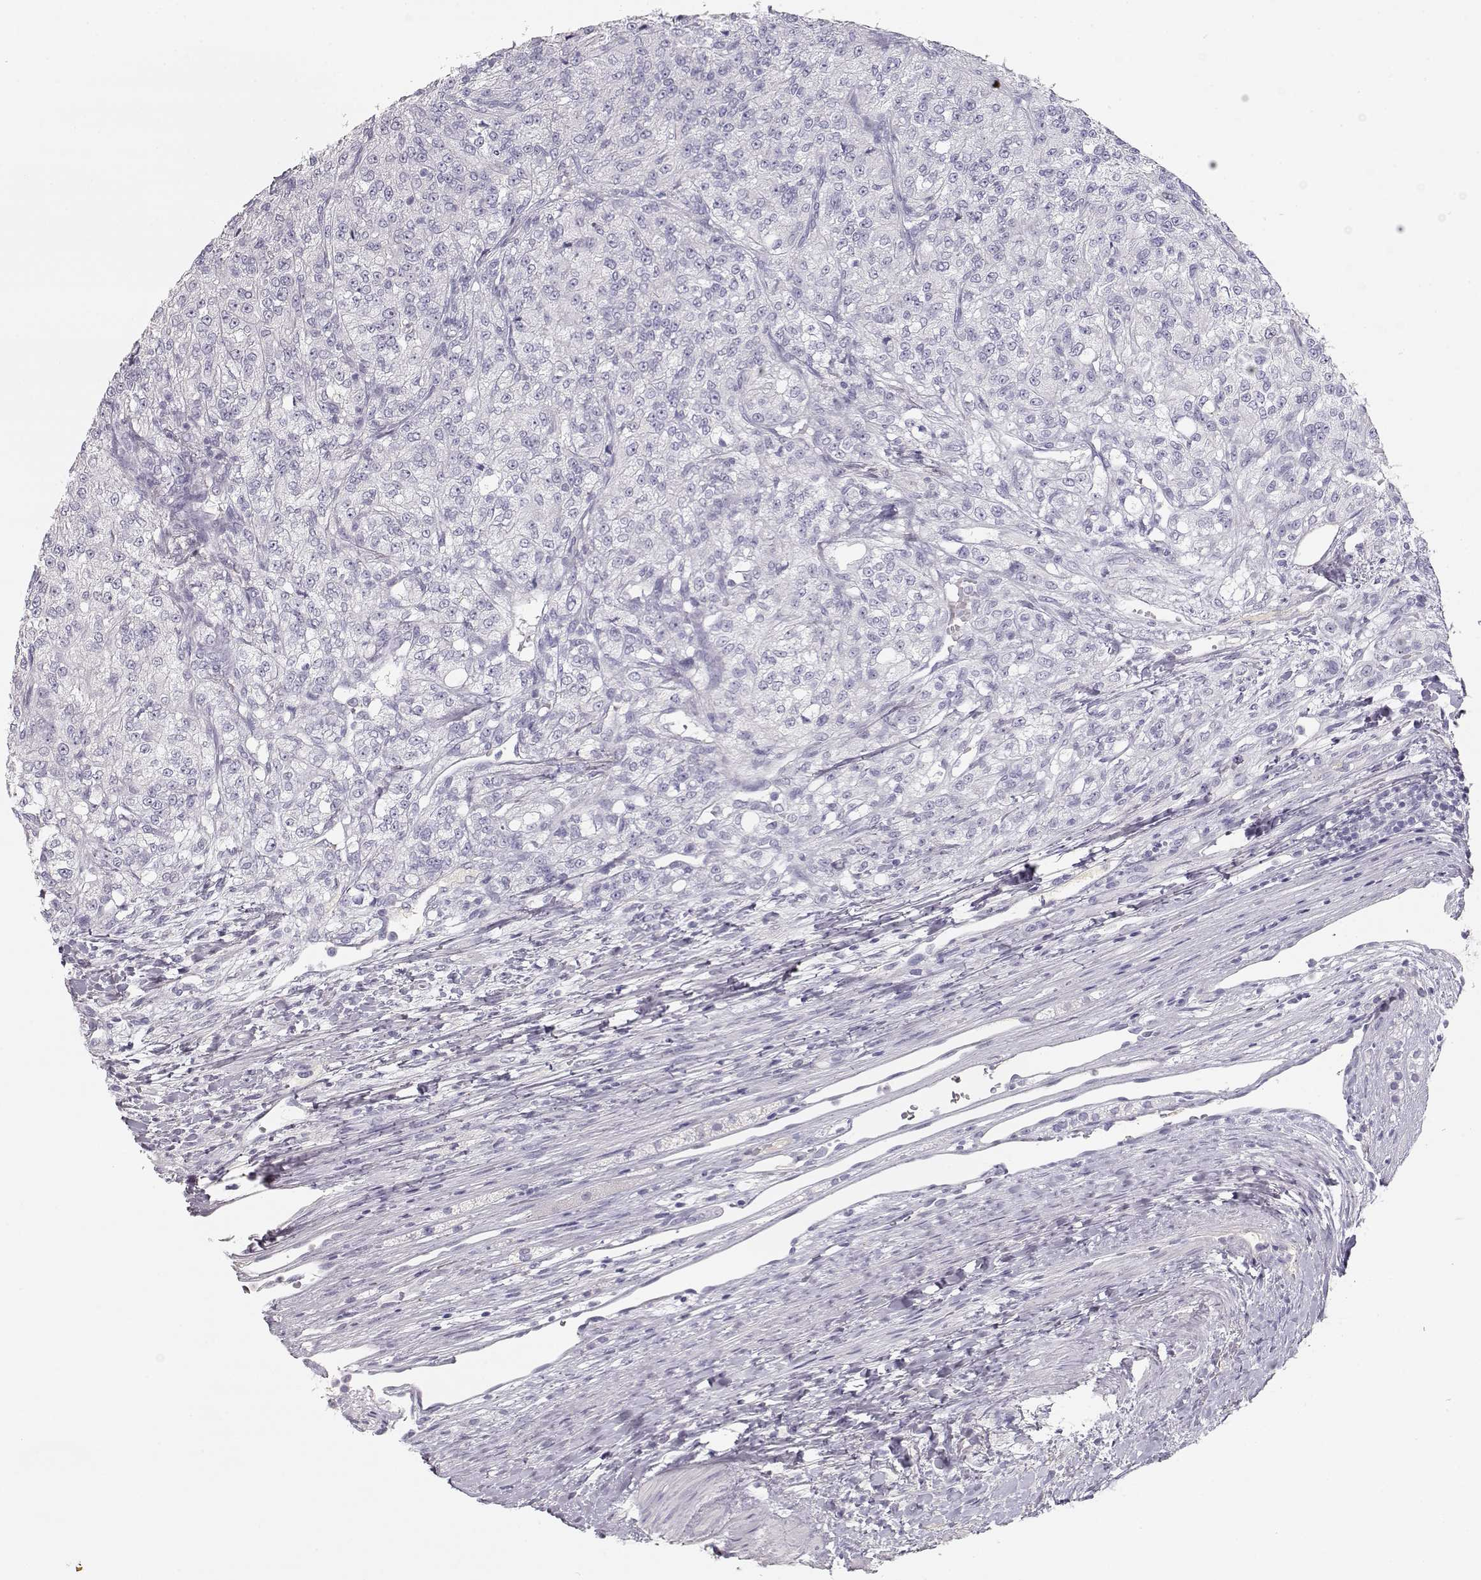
{"staining": {"intensity": "negative", "quantity": "none", "location": "none"}, "tissue": "renal cancer", "cell_type": "Tumor cells", "image_type": "cancer", "snomed": [{"axis": "morphology", "description": "Adenocarcinoma, NOS"}, {"axis": "topography", "description": "Kidney"}], "caption": "This micrograph is of renal cancer stained with immunohistochemistry (IHC) to label a protein in brown with the nuclei are counter-stained blue. There is no positivity in tumor cells.", "gene": "SLCO6A1", "patient": {"sex": "female", "age": 63}}